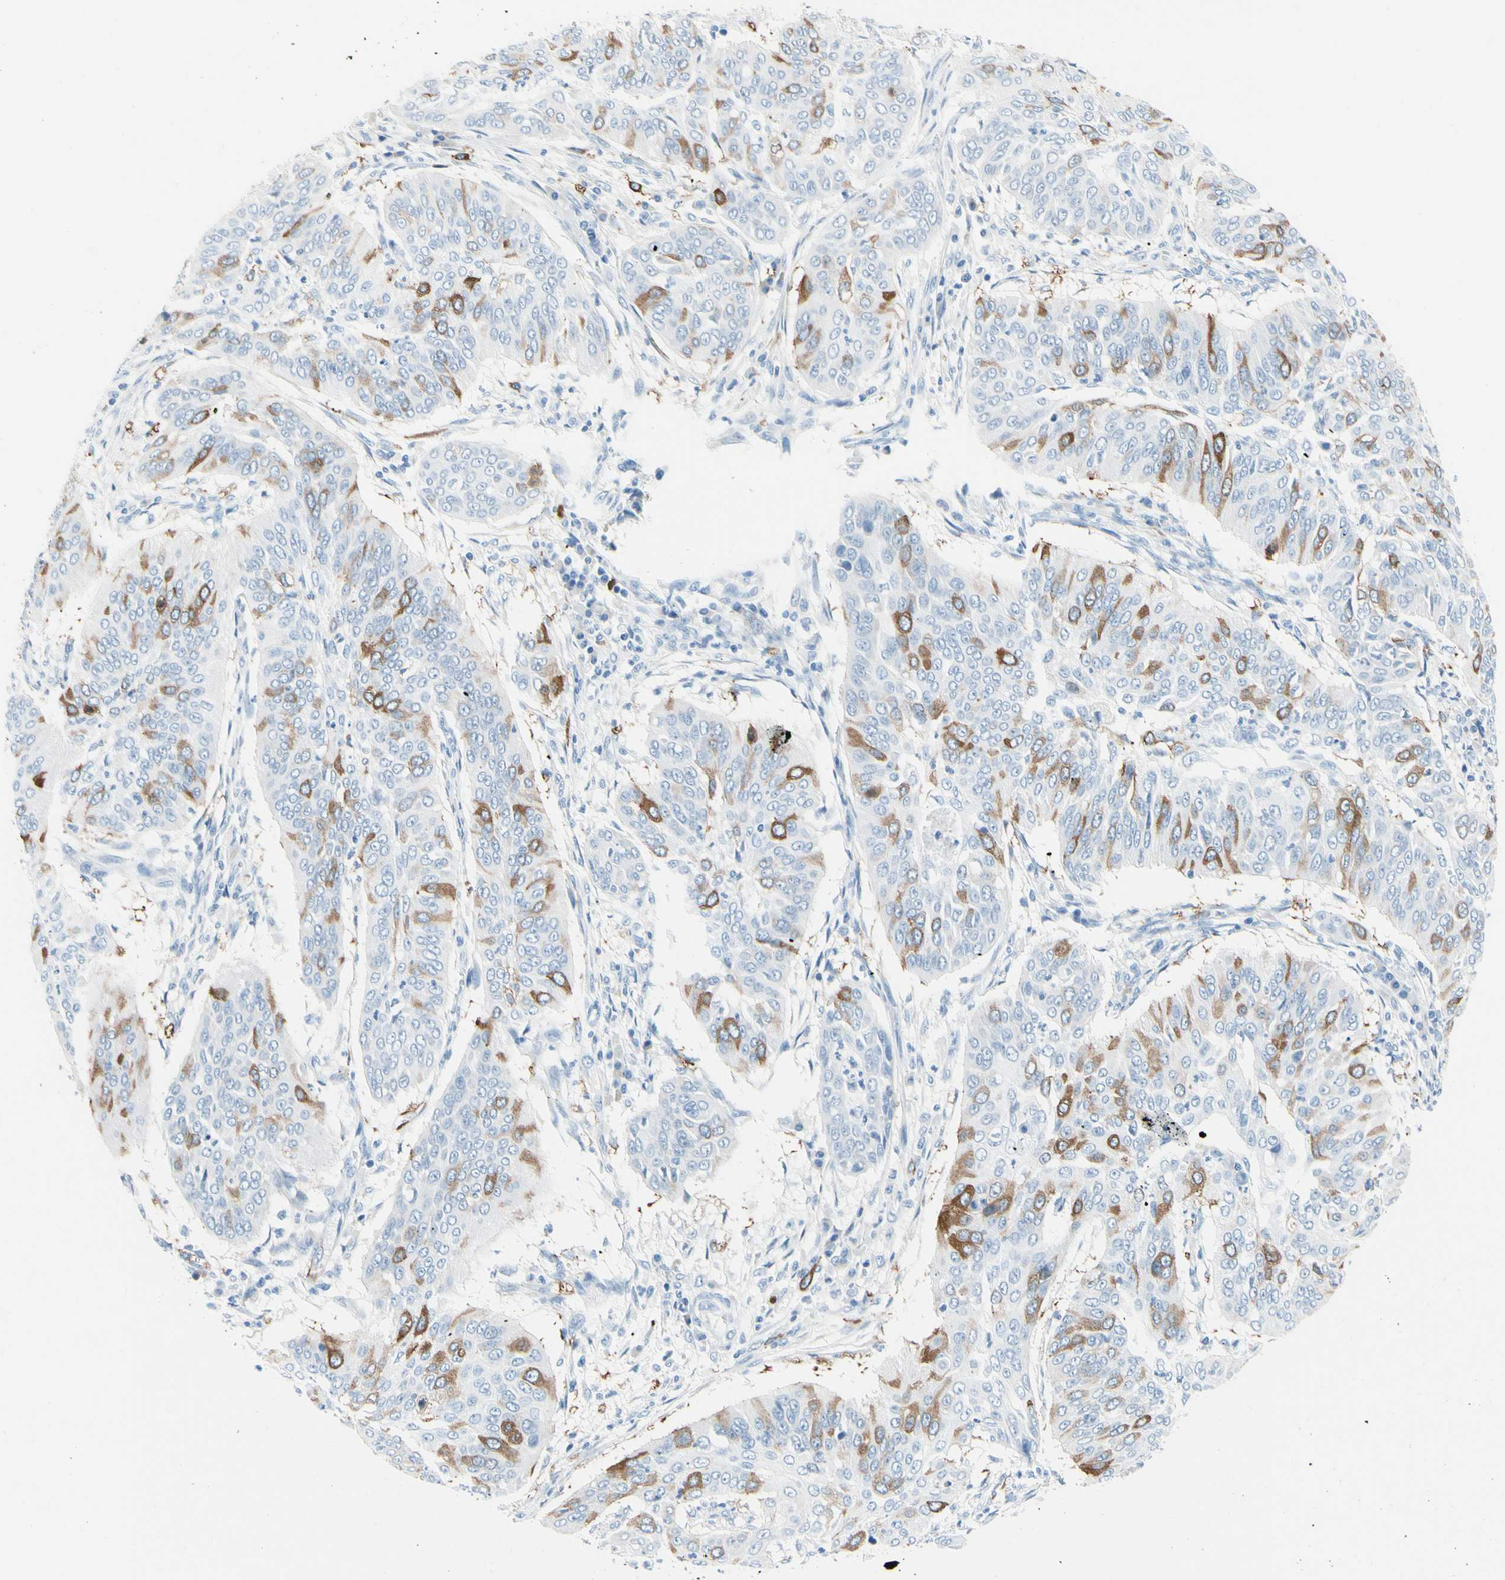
{"staining": {"intensity": "moderate", "quantity": "25%-75%", "location": "cytoplasmic/membranous"}, "tissue": "cervical cancer", "cell_type": "Tumor cells", "image_type": "cancer", "snomed": [{"axis": "morphology", "description": "Normal tissue, NOS"}, {"axis": "morphology", "description": "Squamous cell carcinoma, NOS"}, {"axis": "topography", "description": "Cervix"}], "caption": "Cervical squamous cell carcinoma stained with DAB immunohistochemistry (IHC) shows medium levels of moderate cytoplasmic/membranous staining in approximately 25%-75% of tumor cells.", "gene": "TACC3", "patient": {"sex": "female", "age": 39}}